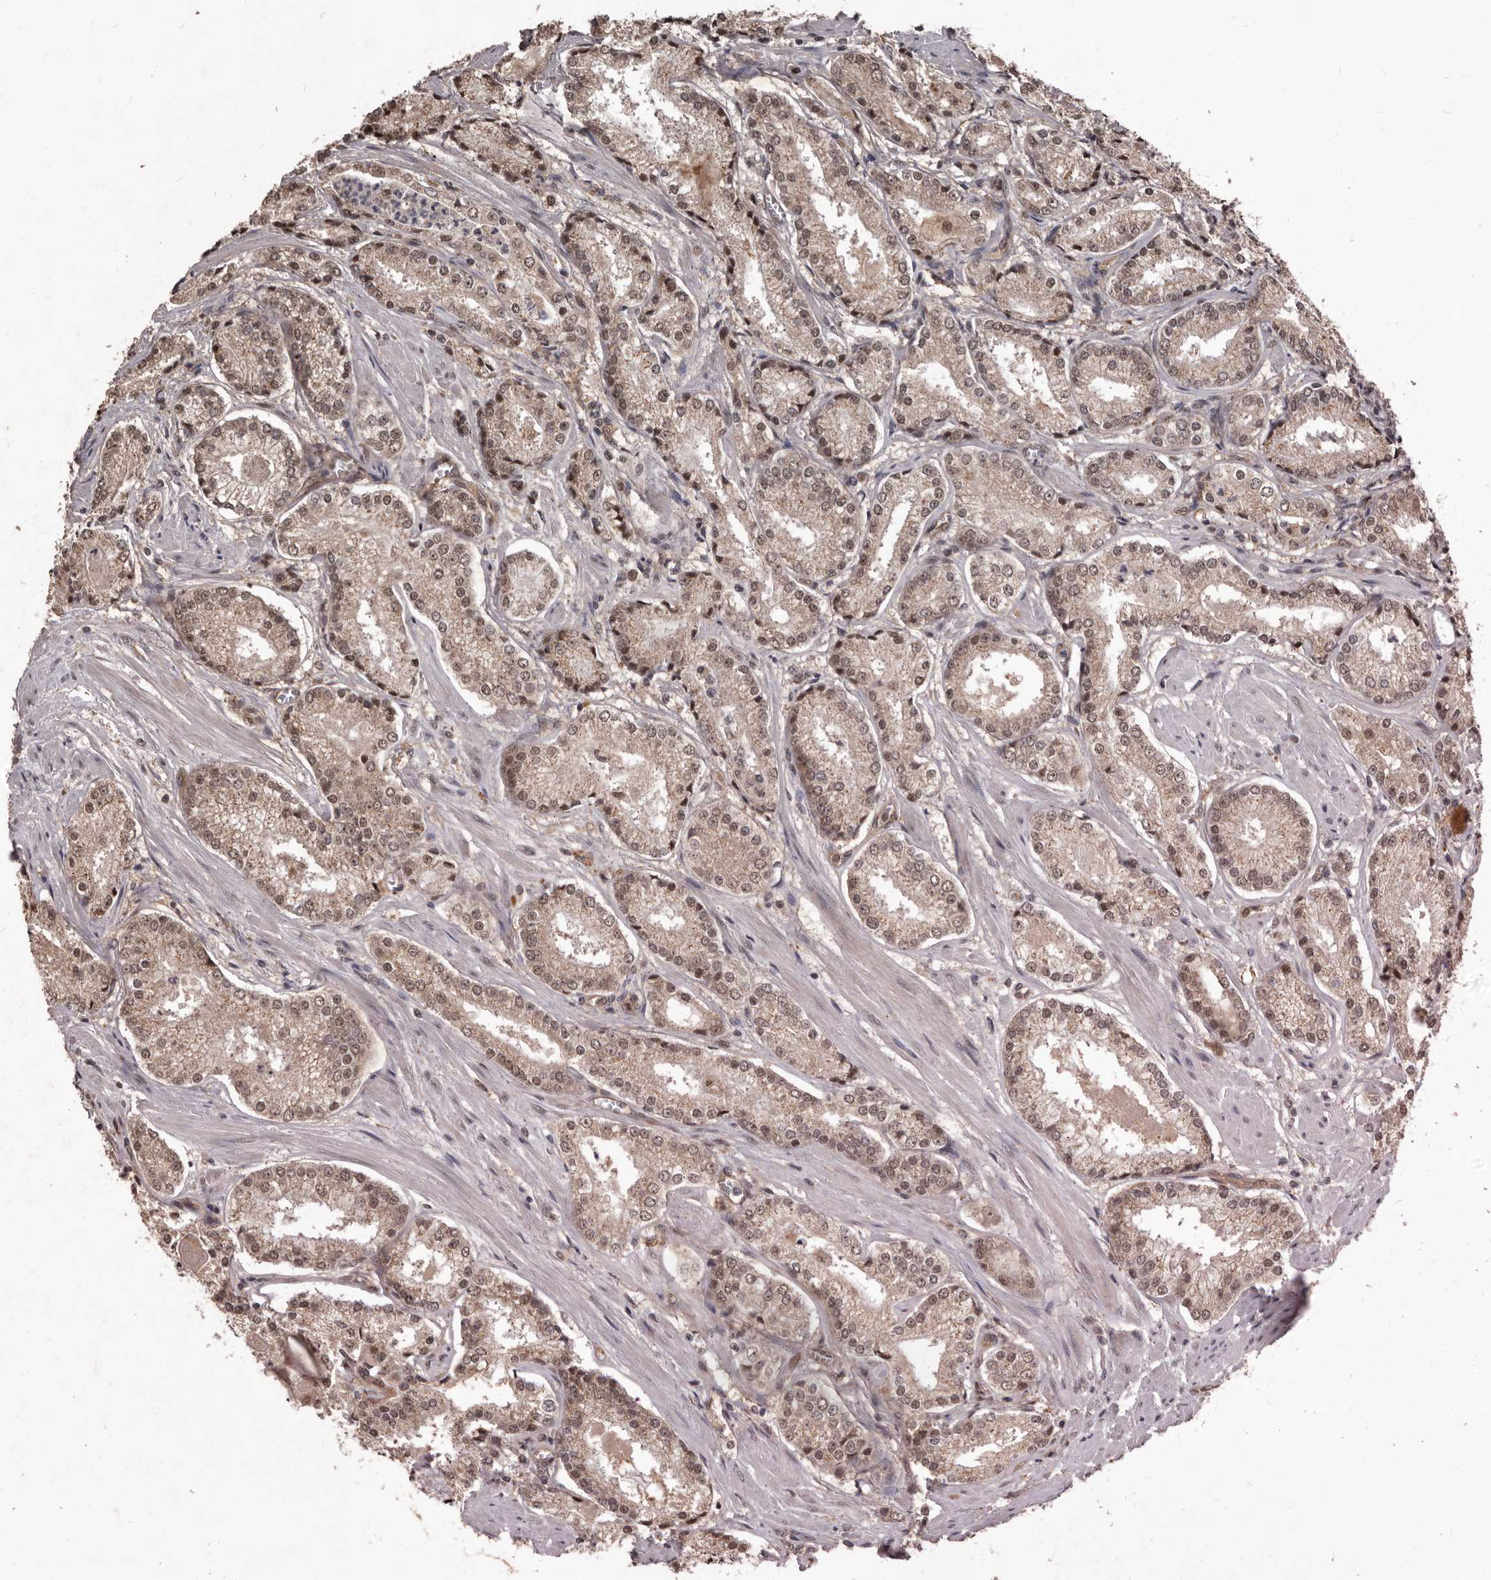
{"staining": {"intensity": "weak", "quantity": ">75%", "location": "nuclear"}, "tissue": "prostate cancer", "cell_type": "Tumor cells", "image_type": "cancer", "snomed": [{"axis": "morphology", "description": "Adenocarcinoma, Low grade"}, {"axis": "topography", "description": "Prostate"}], "caption": "Immunohistochemical staining of low-grade adenocarcinoma (prostate) displays low levels of weak nuclear staining in about >75% of tumor cells.", "gene": "AHR", "patient": {"sex": "male", "age": 54}}